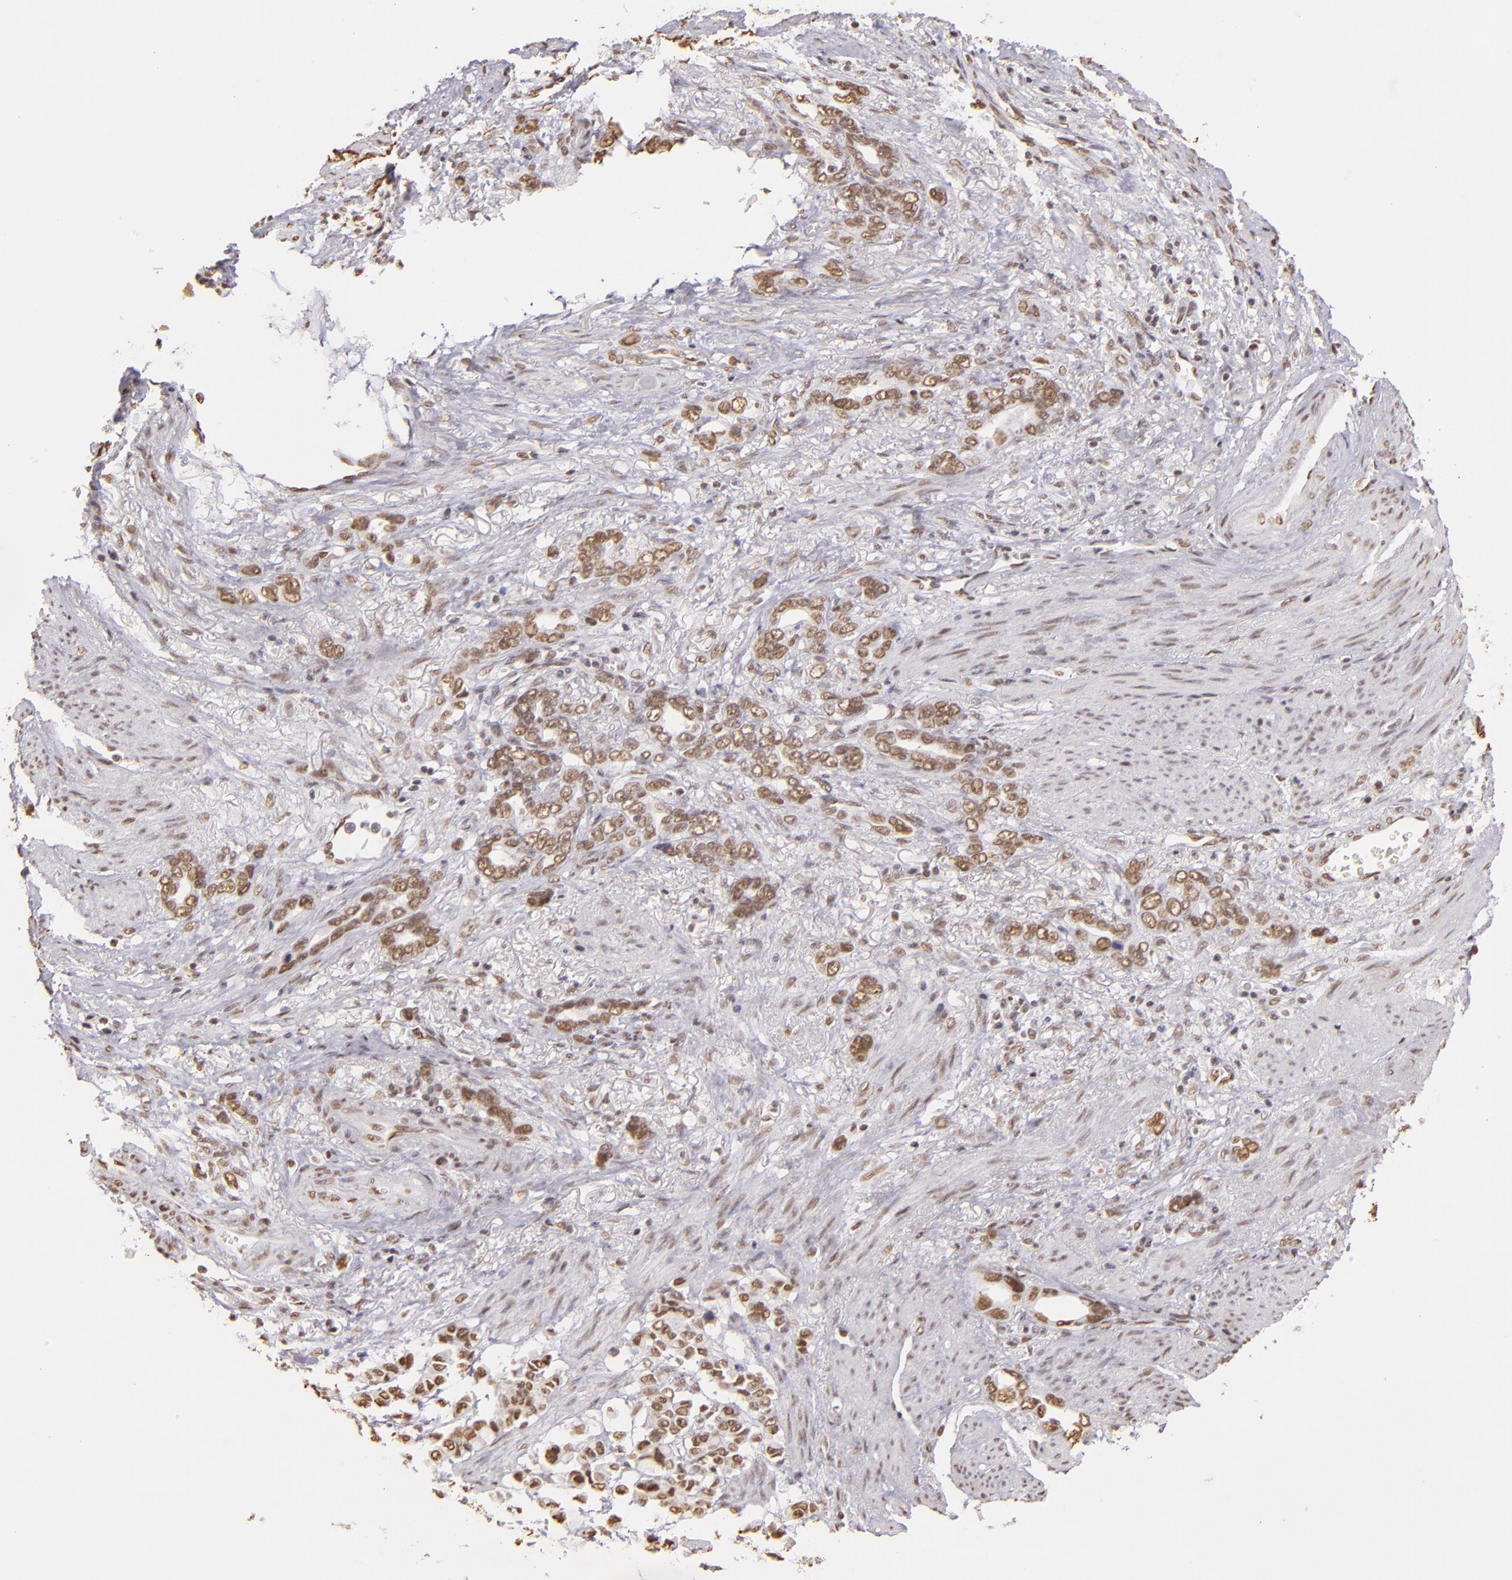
{"staining": {"intensity": "moderate", "quantity": ">75%", "location": "nuclear"}, "tissue": "stomach cancer", "cell_type": "Tumor cells", "image_type": "cancer", "snomed": [{"axis": "morphology", "description": "Adenocarcinoma, NOS"}, {"axis": "topography", "description": "Stomach"}], "caption": "This micrograph reveals immunohistochemistry (IHC) staining of adenocarcinoma (stomach), with medium moderate nuclear staining in about >75% of tumor cells.", "gene": "PAPOLA", "patient": {"sex": "male", "age": 78}}